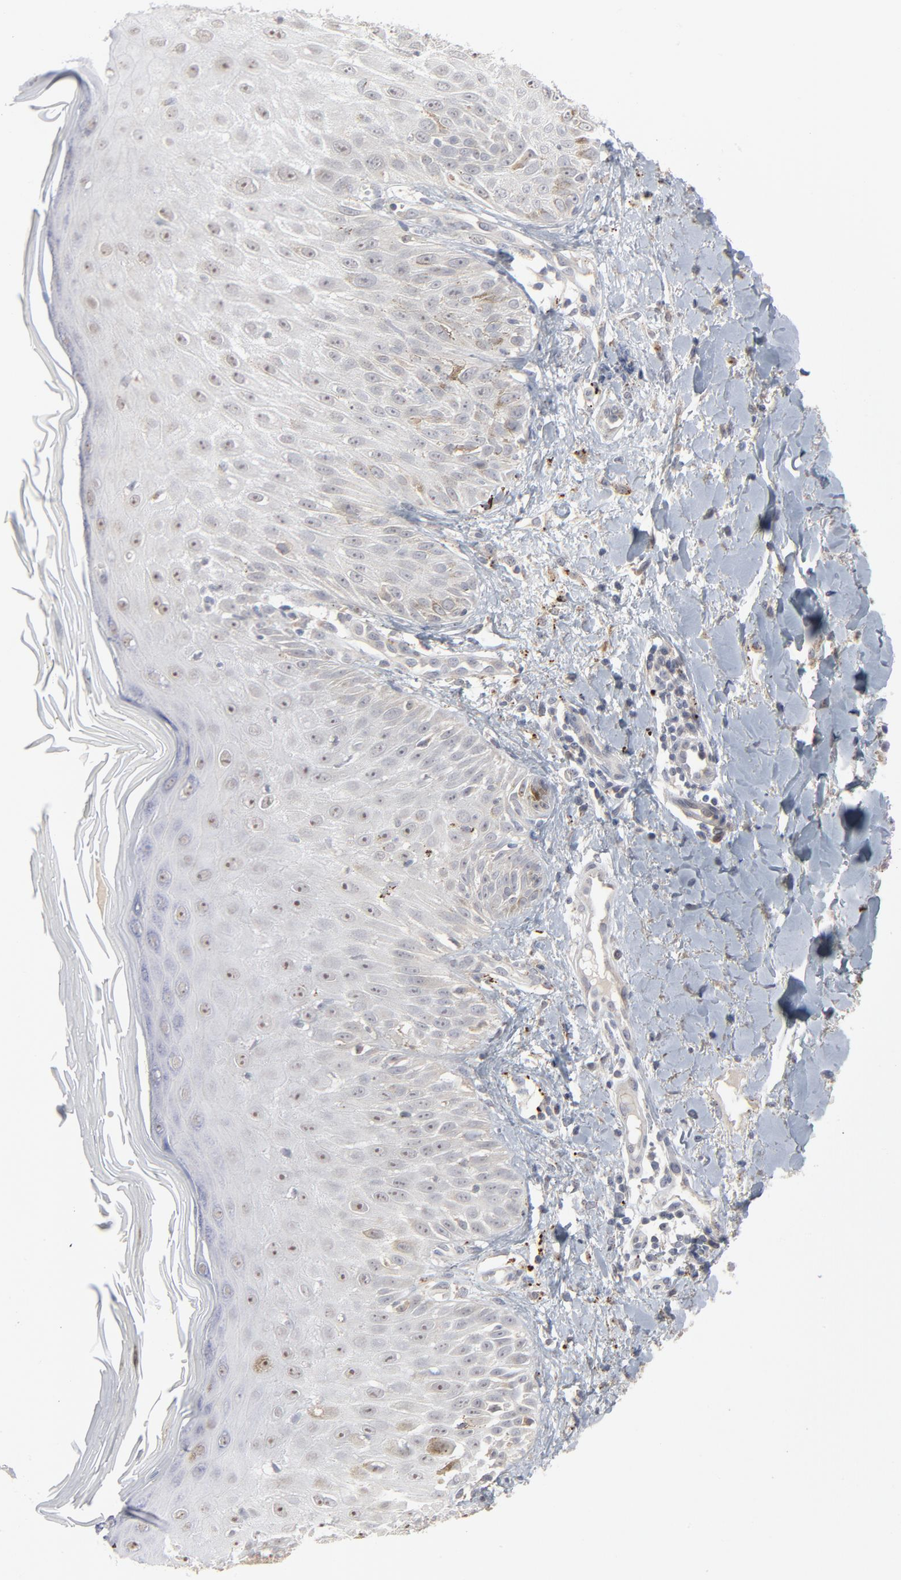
{"staining": {"intensity": "negative", "quantity": "none", "location": "none"}, "tissue": "skin cancer", "cell_type": "Tumor cells", "image_type": "cancer", "snomed": [{"axis": "morphology", "description": "Squamous cell carcinoma, NOS"}, {"axis": "topography", "description": "Skin"}], "caption": "Tumor cells are negative for brown protein staining in squamous cell carcinoma (skin). (Brightfield microscopy of DAB (3,3'-diaminobenzidine) IHC at high magnification).", "gene": "POMT2", "patient": {"sex": "male", "age": 24}}